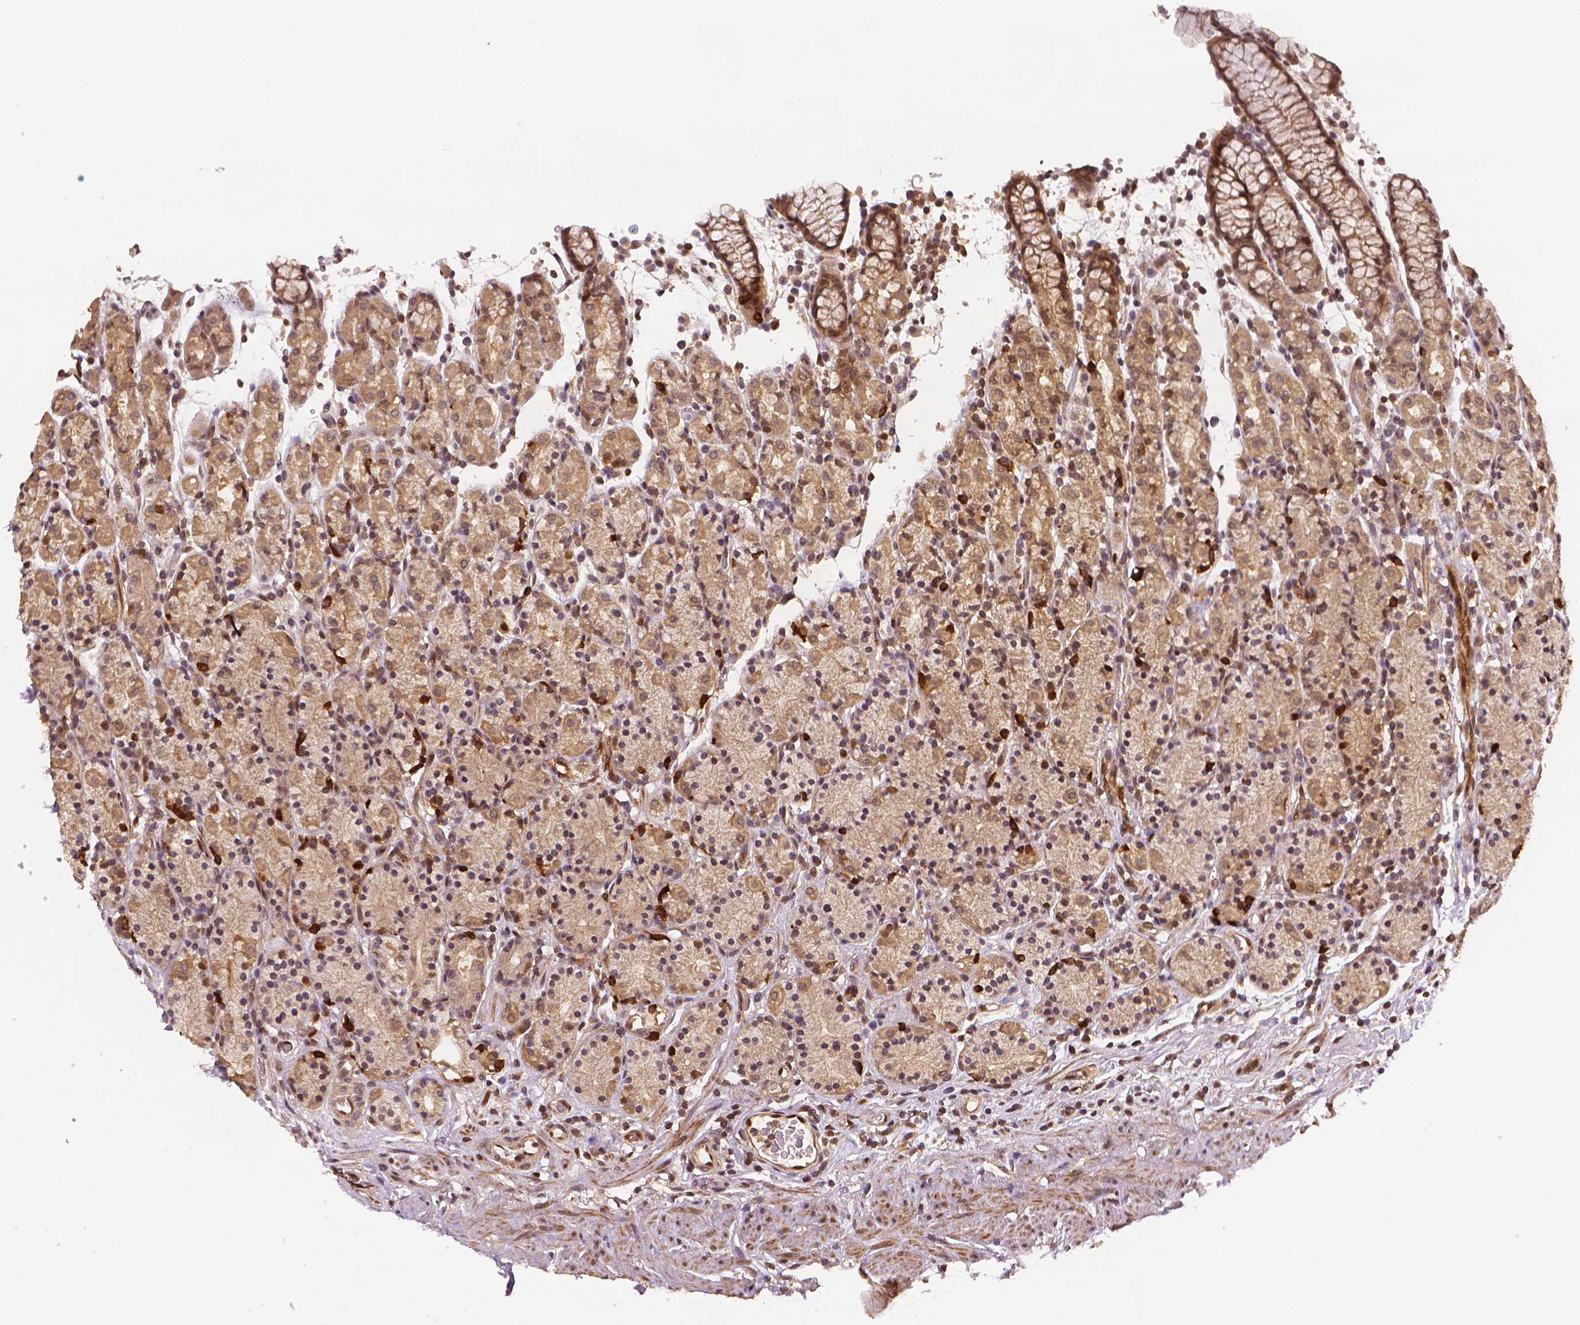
{"staining": {"intensity": "moderate", "quantity": ">75%", "location": "cytoplasmic/membranous"}, "tissue": "stomach", "cell_type": "Glandular cells", "image_type": "normal", "snomed": [{"axis": "morphology", "description": "Normal tissue, NOS"}, {"axis": "topography", "description": "Stomach, upper"}, {"axis": "topography", "description": "Stomach"}], "caption": "Stomach stained with a brown dye reveals moderate cytoplasmic/membranous positive expression in approximately >75% of glandular cells.", "gene": "STAT3", "patient": {"sex": "male", "age": 62}}